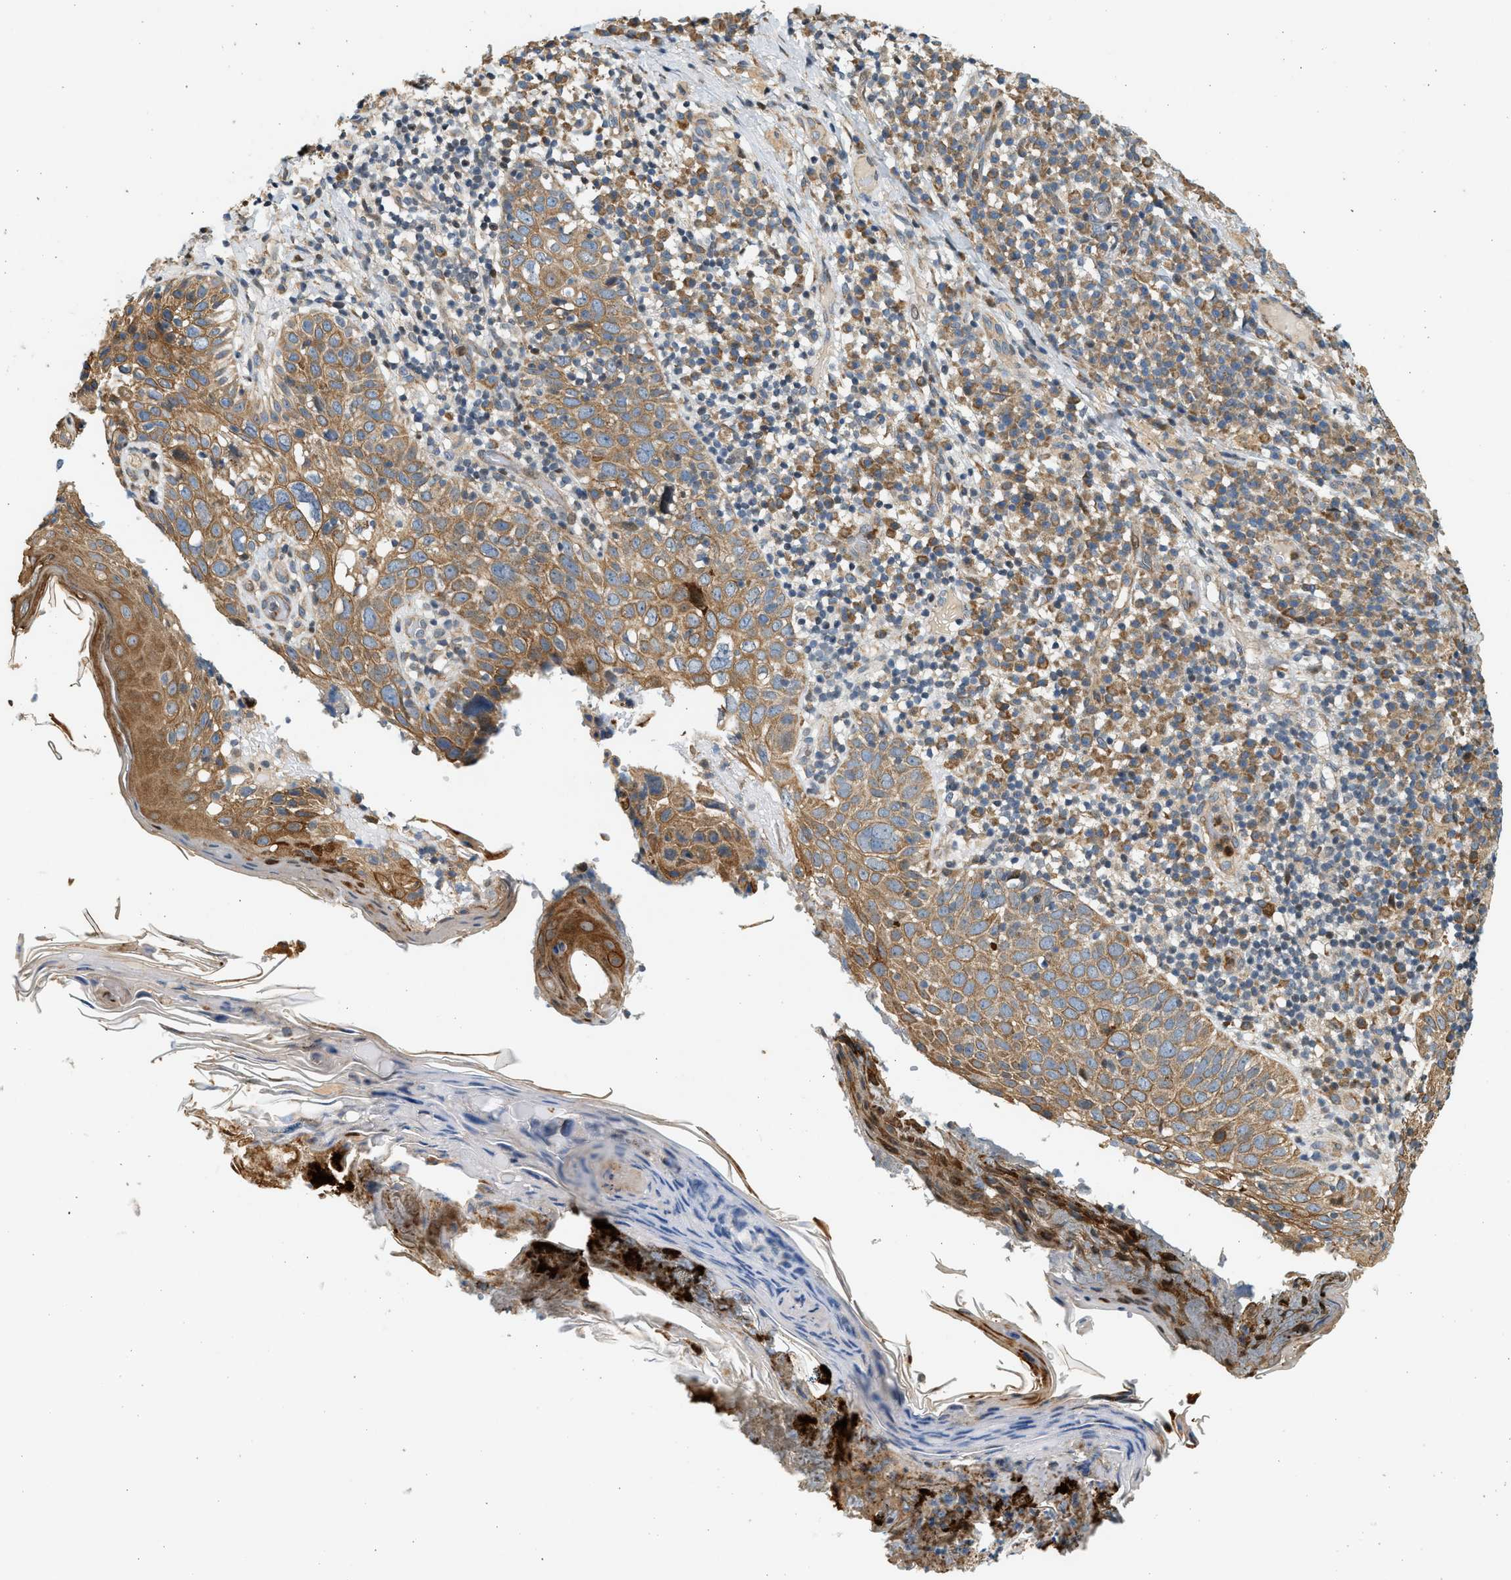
{"staining": {"intensity": "moderate", "quantity": ">75%", "location": "cytoplasmic/membranous"}, "tissue": "skin cancer", "cell_type": "Tumor cells", "image_type": "cancer", "snomed": [{"axis": "morphology", "description": "Squamous cell carcinoma in situ, NOS"}, {"axis": "morphology", "description": "Squamous cell carcinoma, NOS"}, {"axis": "topography", "description": "Skin"}], "caption": "About >75% of tumor cells in skin squamous cell carcinoma in situ show moderate cytoplasmic/membranous protein positivity as visualized by brown immunohistochemical staining.", "gene": "NRSN2", "patient": {"sex": "male", "age": 93}}